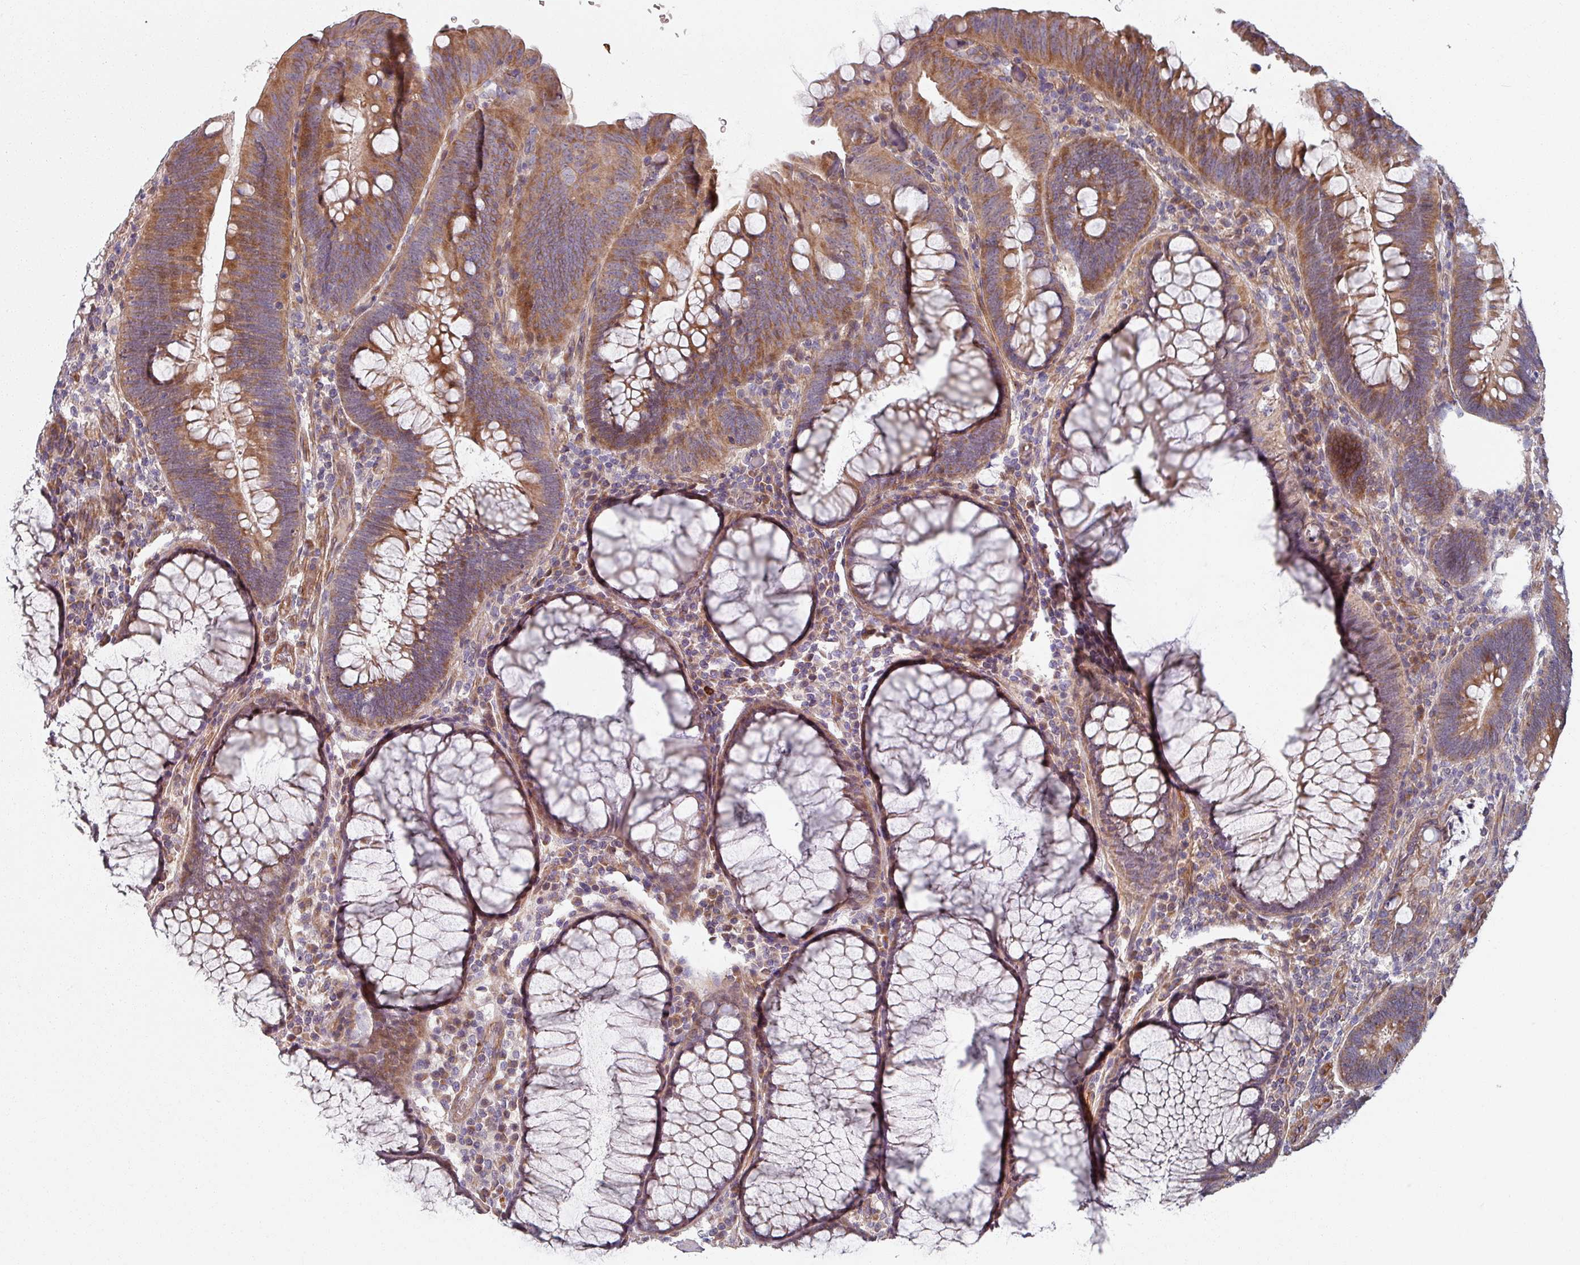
{"staining": {"intensity": "moderate", "quantity": ">75%", "location": "cytoplasmic/membranous"}, "tissue": "colorectal cancer", "cell_type": "Tumor cells", "image_type": "cancer", "snomed": [{"axis": "morphology", "description": "Adenocarcinoma, NOS"}, {"axis": "topography", "description": "Rectum"}], "caption": "The photomicrograph exhibits staining of colorectal adenocarcinoma, revealing moderate cytoplasmic/membranous protein positivity (brown color) within tumor cells.", "gene": "C4BPB", "patient": {"sex": "female", "age": 75}}